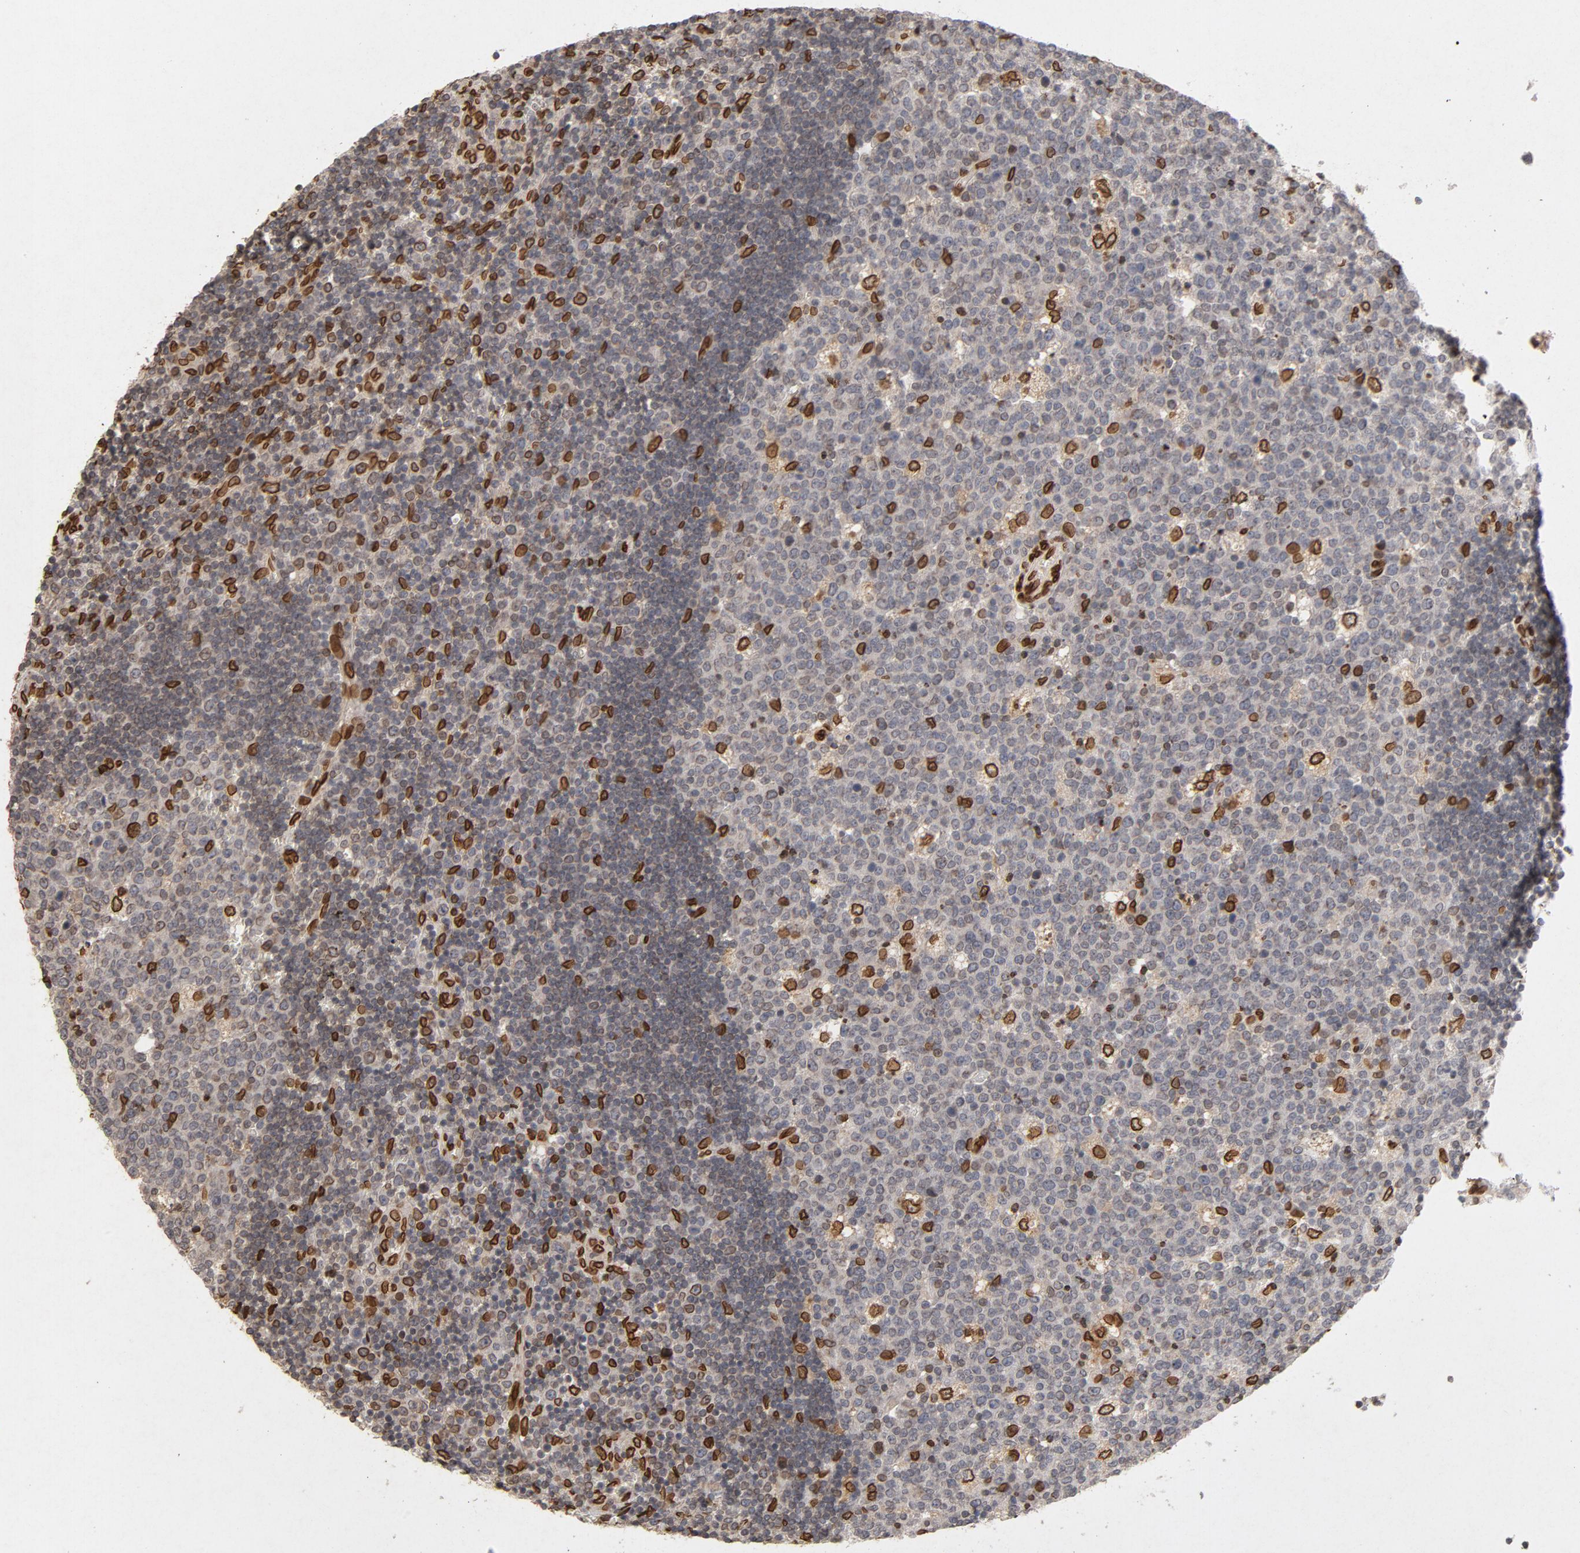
{"staining": {"intensity": "strong", "quantity": "<25%", "location": "cytoplasmic/membranous"}, "tissue": "lymph node", "cell_type": "Germinal center cells", "image_type": "normal", "snomed": [{"axis": "morphology", "description": "Normal tissue, NOS"}, {"axis": "topography", "description": "Lymph node"}, {"axis": "topography", "description": "Salivary gland"}], "caption": "Strong cytoplasmic/membranous protein expression is appreciated in about <25% of germinal center cells in lymph node. The staining is performed using DAB brown chromogen to label protein expression. The nuclei are counter-stained blue using hematoxylin.", "gene": "LMNA", "patient": {"sex": "male", "age": 8}}